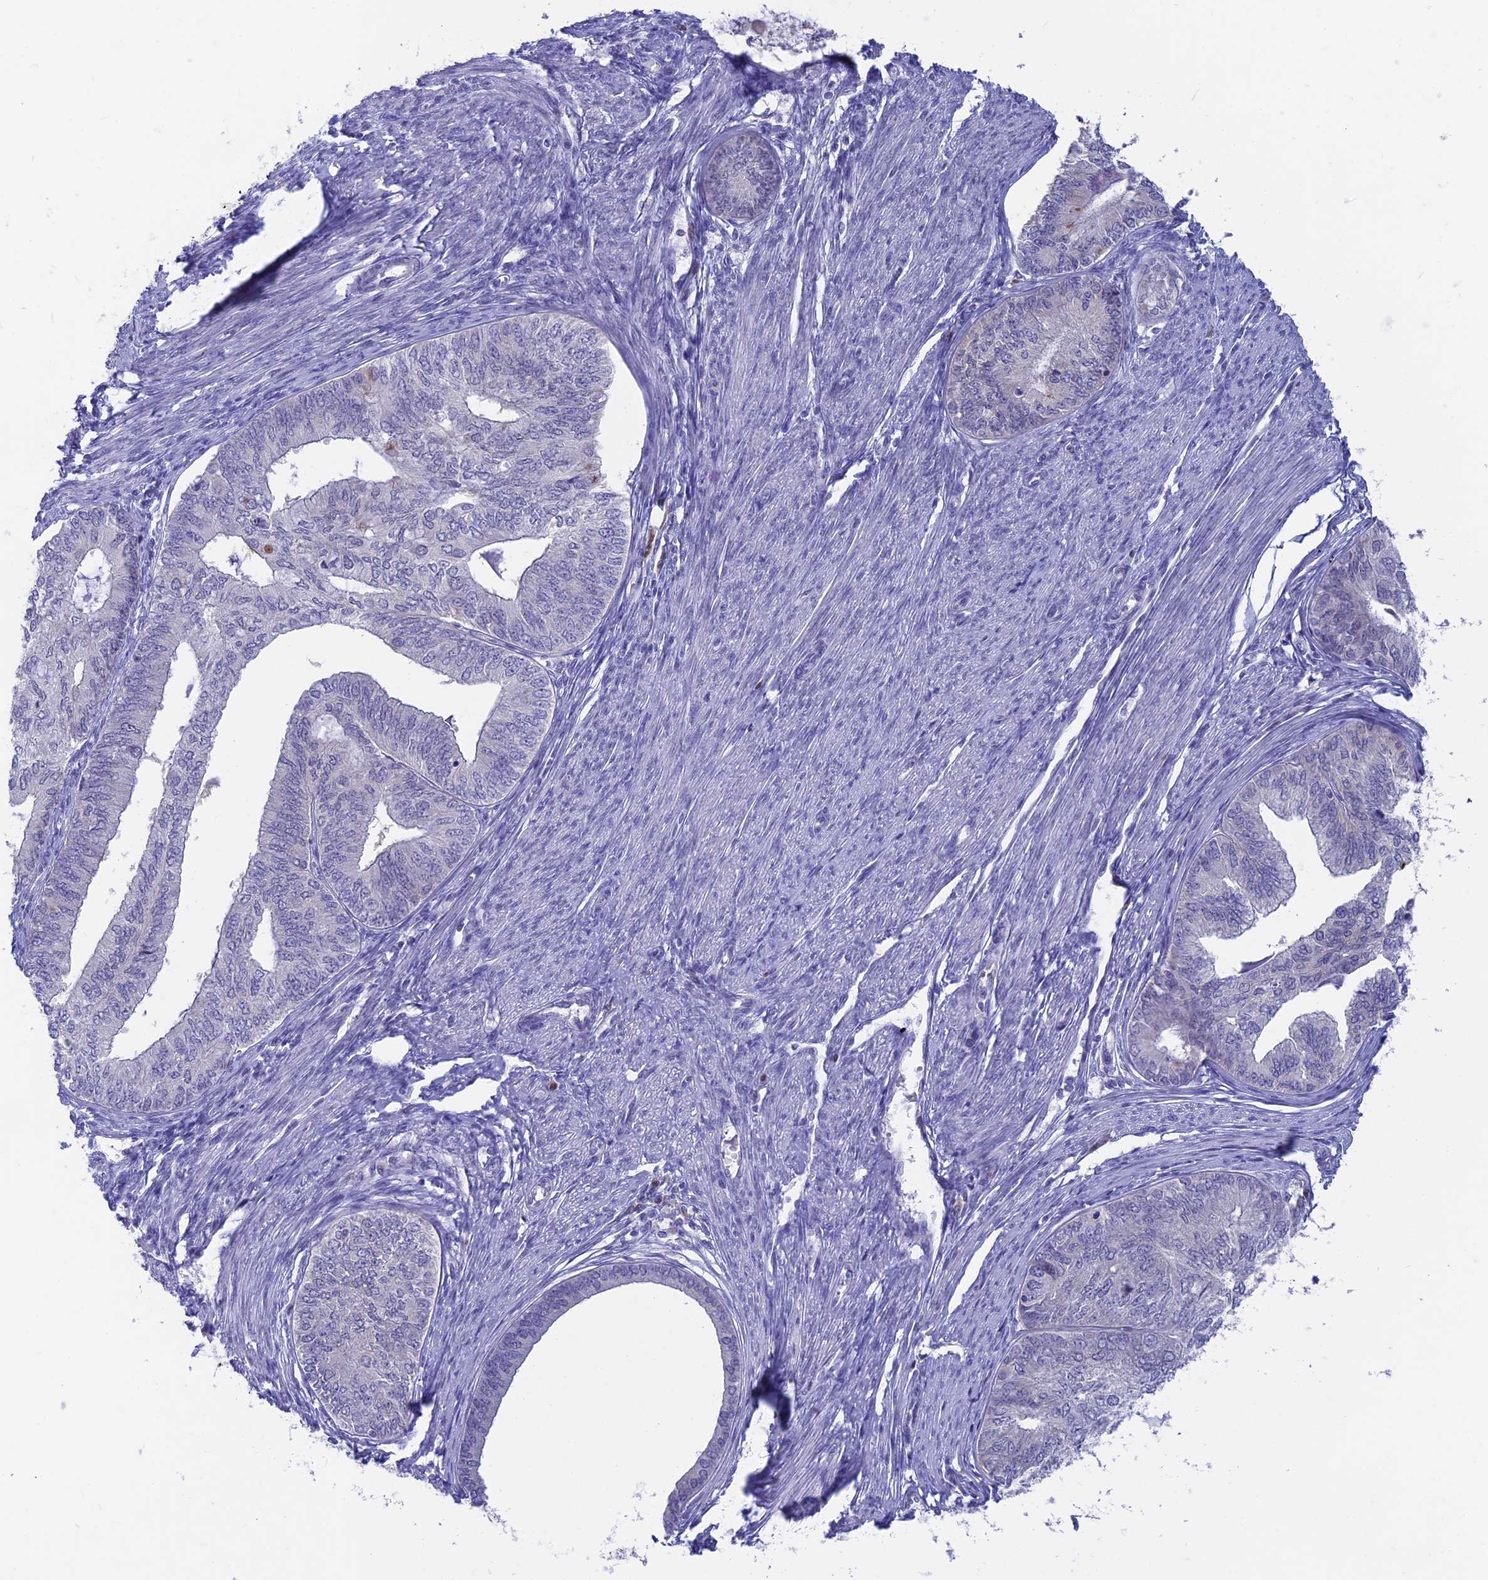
{"staining": {"intensity": "negative", "quantity": "none", "location": "none"}, "tissue": "endometrial cancer", "cell_type": "Tumor cells", "image_type": "cancer", "snomed": [{"axis": "morphology", "description": "Adenocarcinoma, NOS"}, {"axis": "topography", "description": "Endometrium"}], "caption": "Endometrial cancer (adenocarcinoma) was stained to show a protein in brown. There is no significant expression in tumor cells.", "gene": "SNTN", "patient": {"sex": "female", "age": 68}}